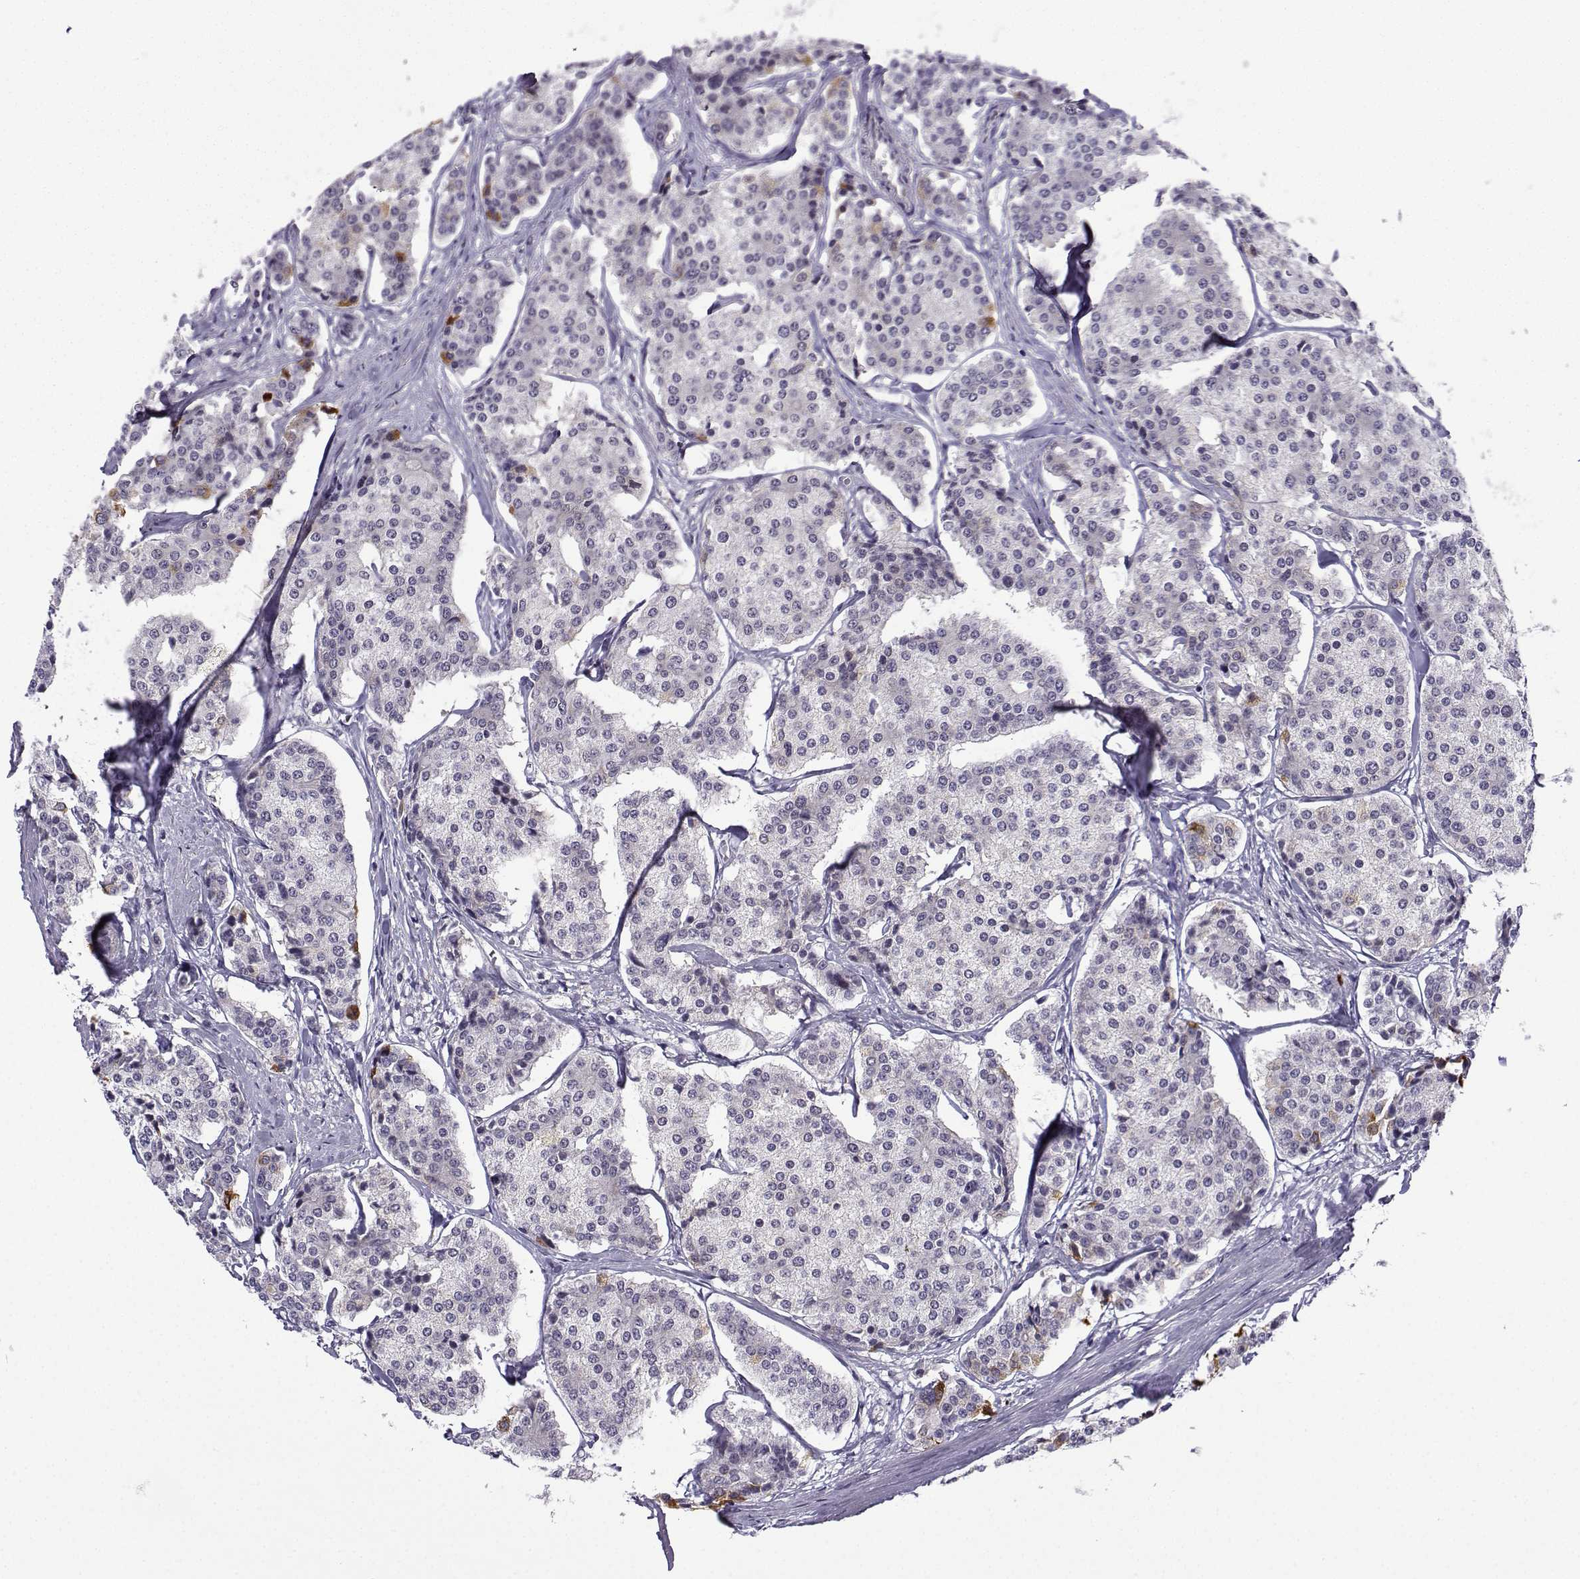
{"staining": {"intensity": "negative", "quantity": "none", "location": "none"}, "tissue": "carcinoid", "cell_type": "Tumor cells", "image_type": "cancer", "snomed": [{"axis": "morphology", "description": "Carcinoid, malignant, NOS"}, {"axis": "topography", "description": "Small intestine"}], "caption": "IHC of carcinoid exhibits no expression in tumor cells.", "gene": "FGF3", "patient": {"sex": "female", "age": 65}}